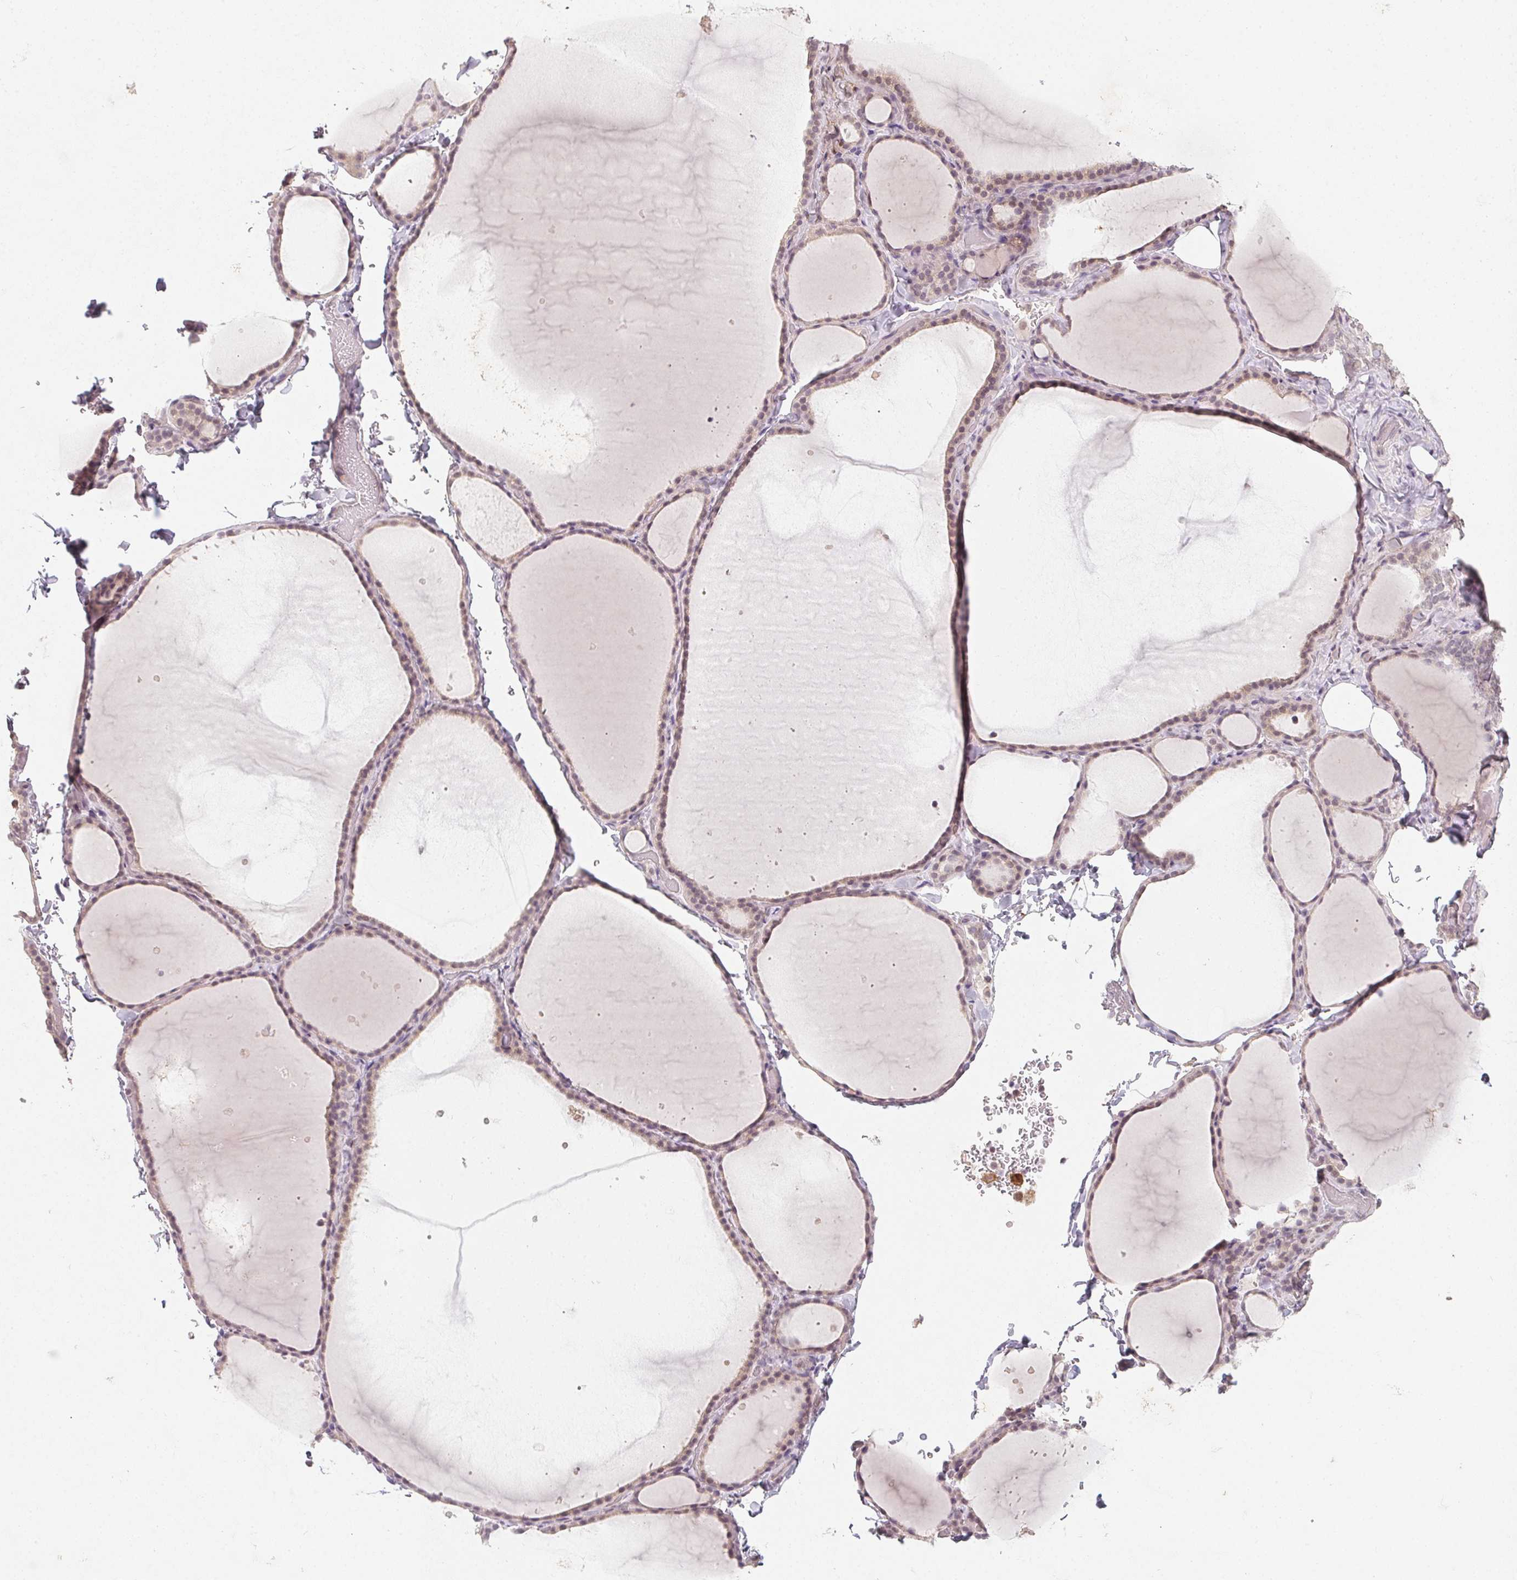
{"staining": {"intensity": "weak", "quantity": "<25%", "location": "cytoplasmic/membranous"}, "tissue": "thyroid gland", "cell_type": "Glandular cells", "image_type": "normal", "snomed": [{"axis": "morphology", "description": "Normal tissue, NOS"}, {"axis": "topography", "description": "Thyroid gland"}], "caption": "Micrograph shows no significant protein staining in glandular cells of normal thyroid gland.", "gene": "SOAT1", "patient": {"sex": "female", "age": 22}}